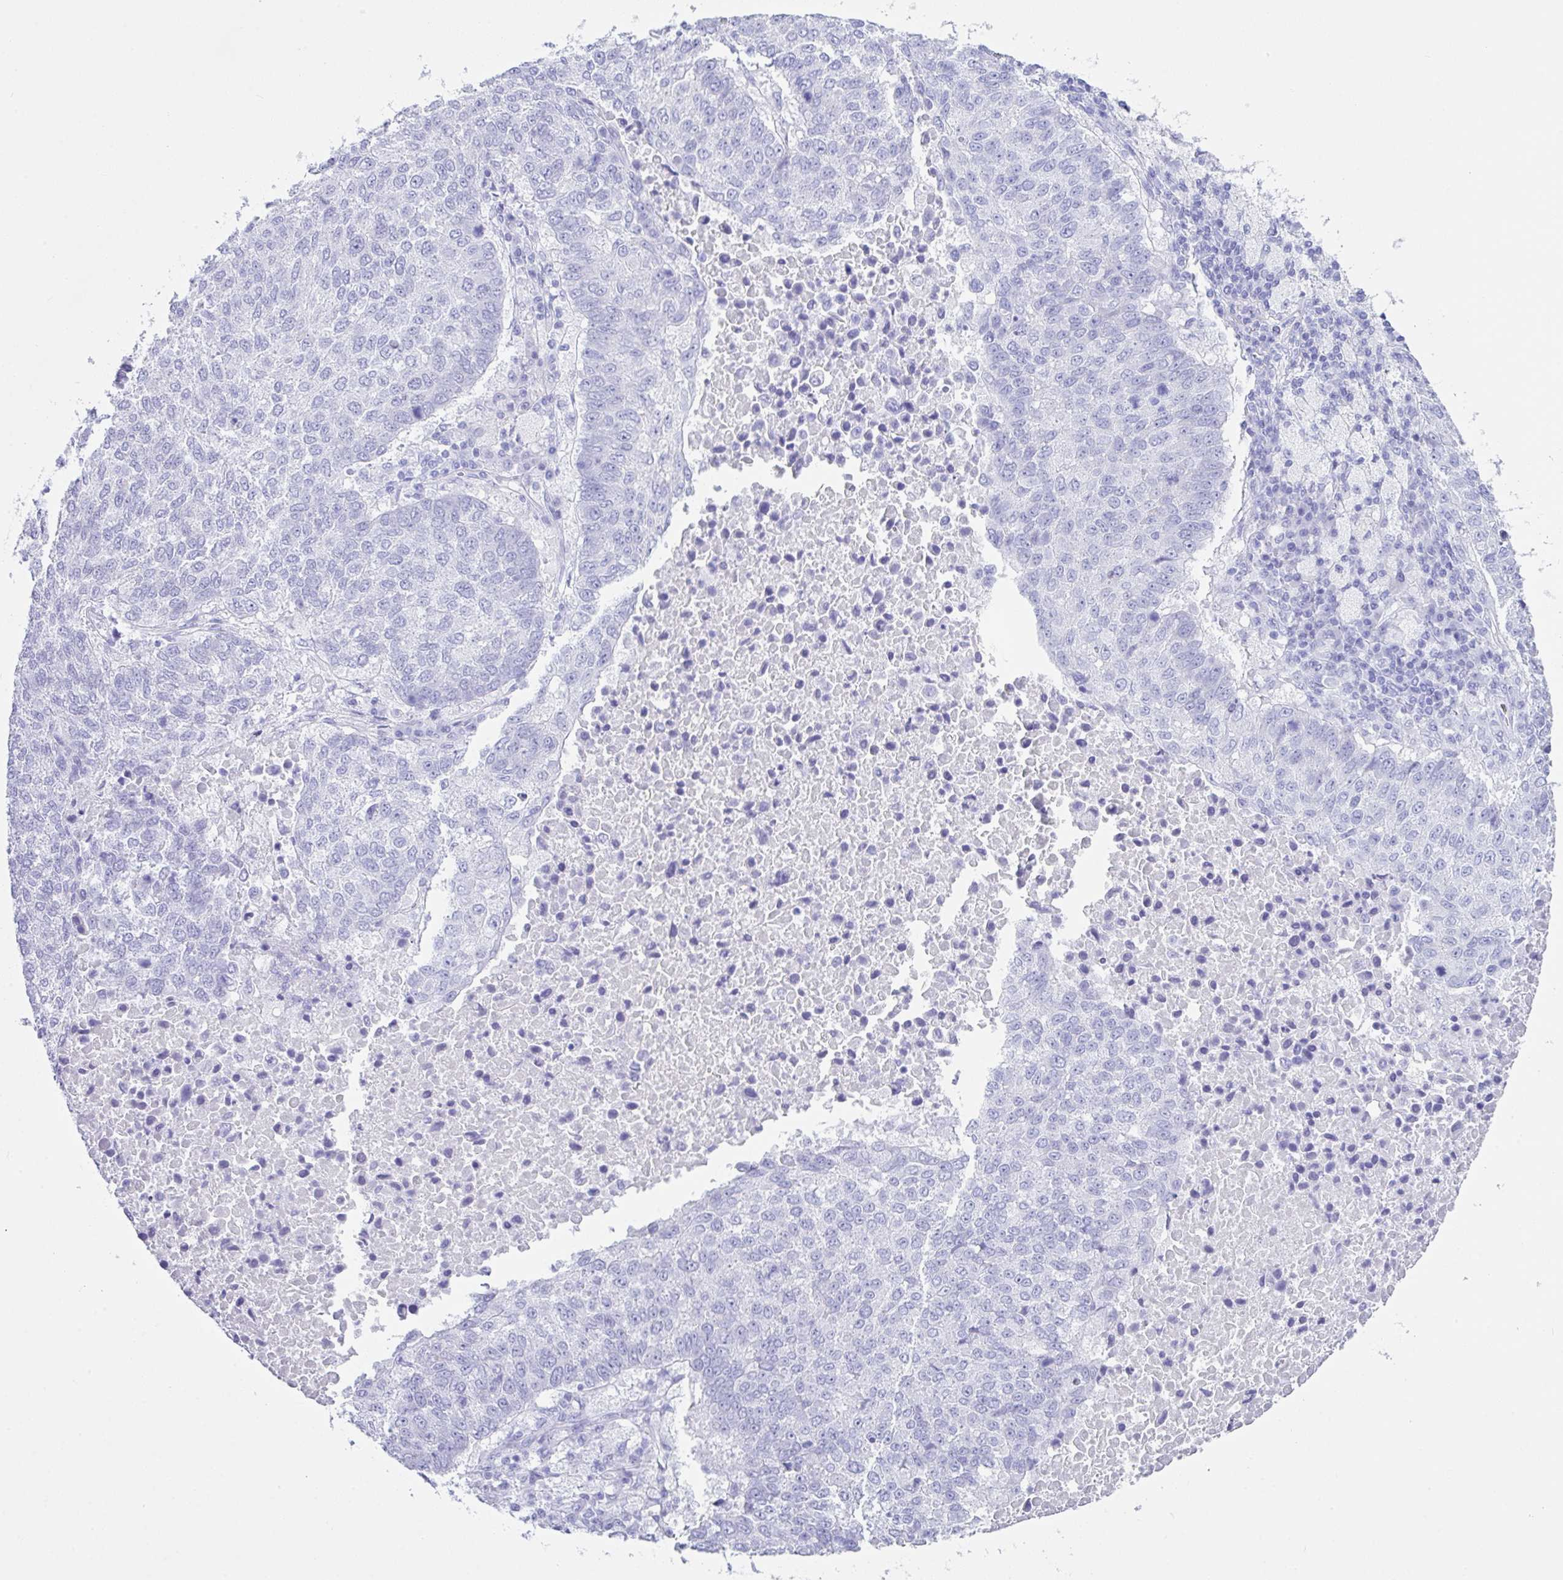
{"staining": {"intensity": "negative", "quantity": "none", "location": "none"}, "tissue": "lung cancer", "cell_type": "Tumor cells", "image_type": "cancer", "snomed": [{"axis": "morphology", "description": "Squamous cell carcinoma, NOS"}, {"axis": "topography", "description": "Lung"}], "caption": "Photomicrograph shows no significant protein positivity in tumor cells of lung cancer.", "gene": "LGALS4", "patient": {"sex": "male", "age": 73}}